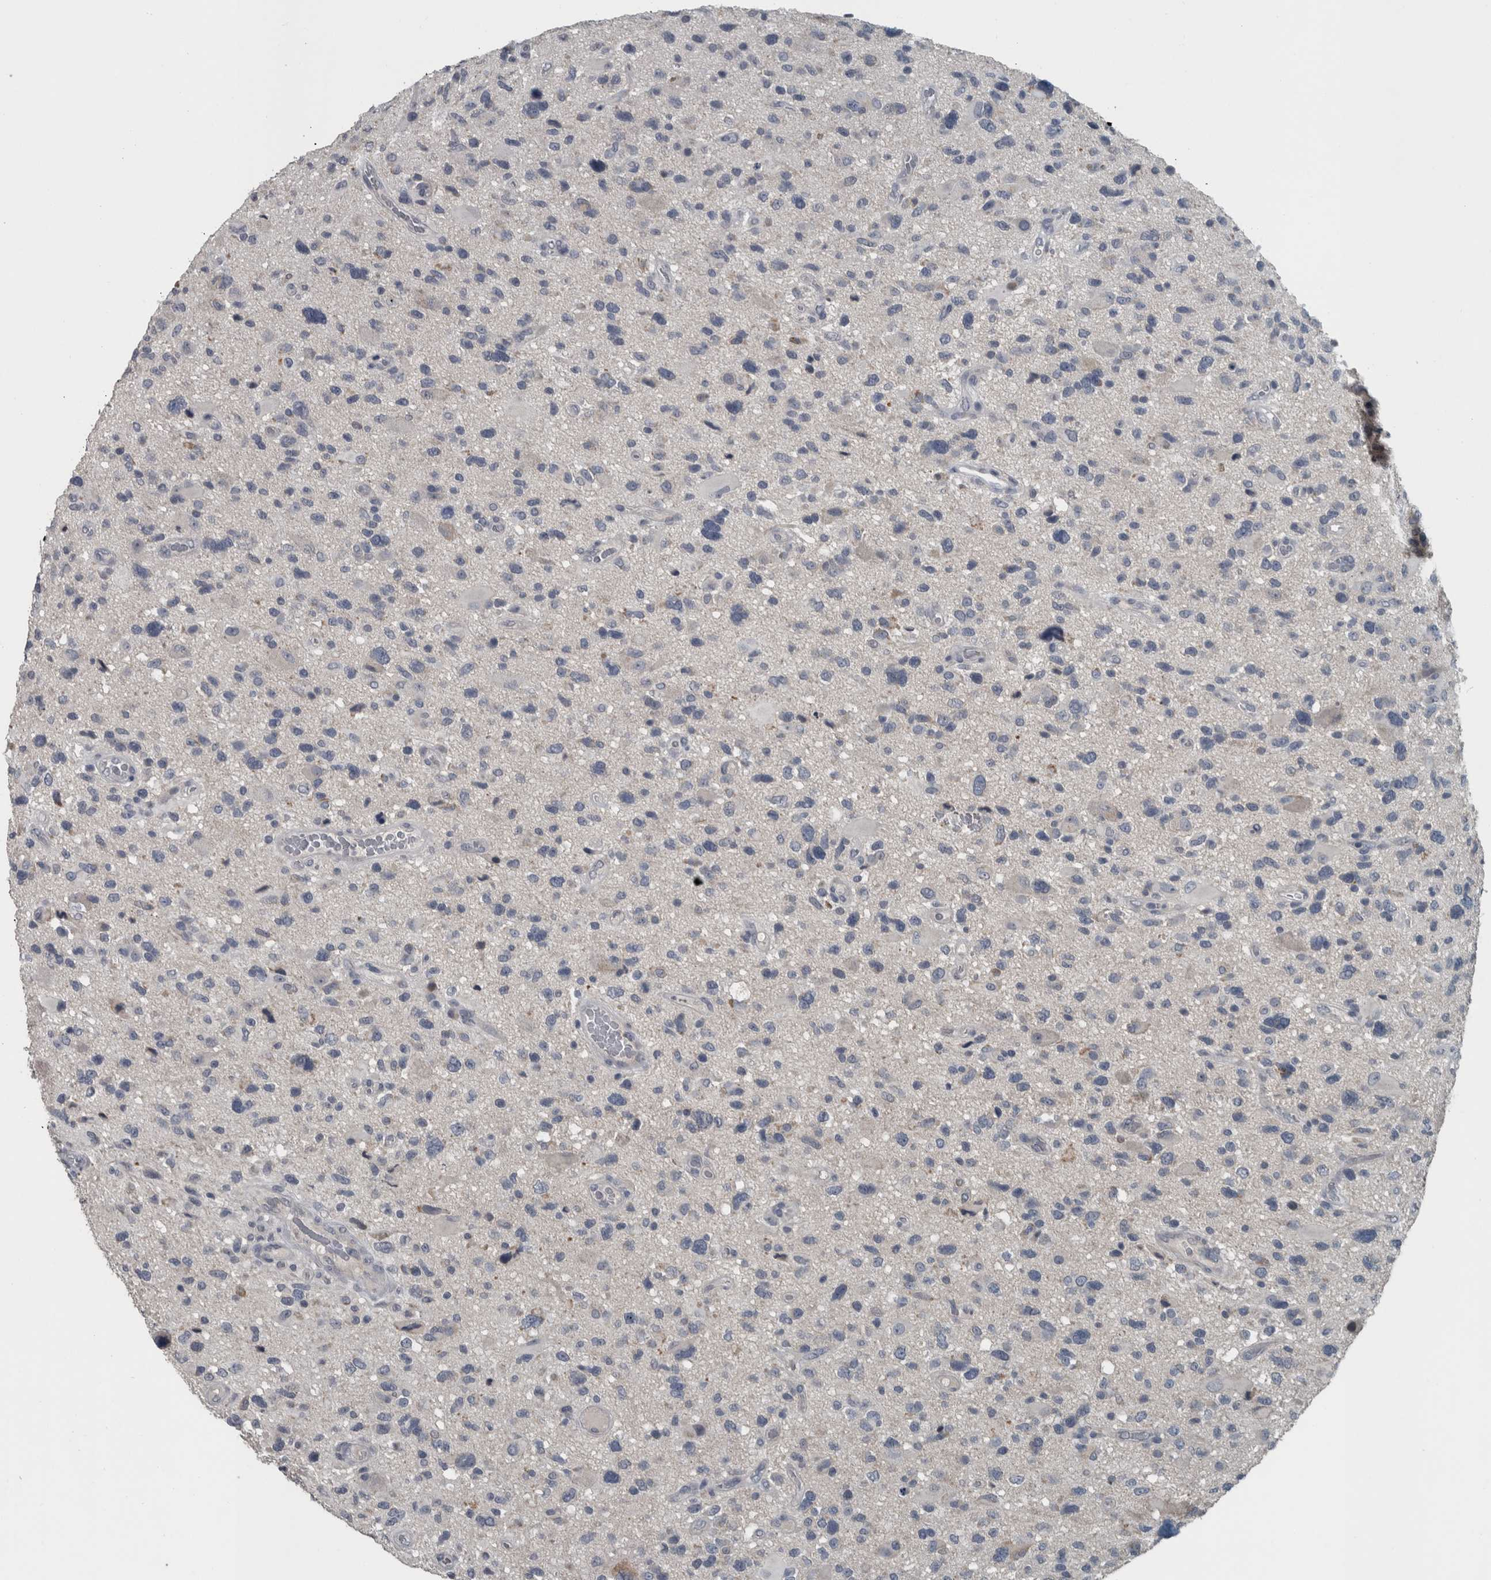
{"staining": {"intensity": "negative", "quantity": "none", "location": "none"}, "tissue": "glioma", "cell_type": "Tumor cells", "image_type": "cancer", "snomed": [{"axis": "morphology", "description": "Glioma, malignant, High grade"}, {"axis": "topography", "description": "Brain"}], "caption": "Immunohistochemistry (IHC) of malignant glioma (high-grade) shows no staining in tumor cells.", "gene": "KRT20", "patient": {"sex": "male", "age": 33}}